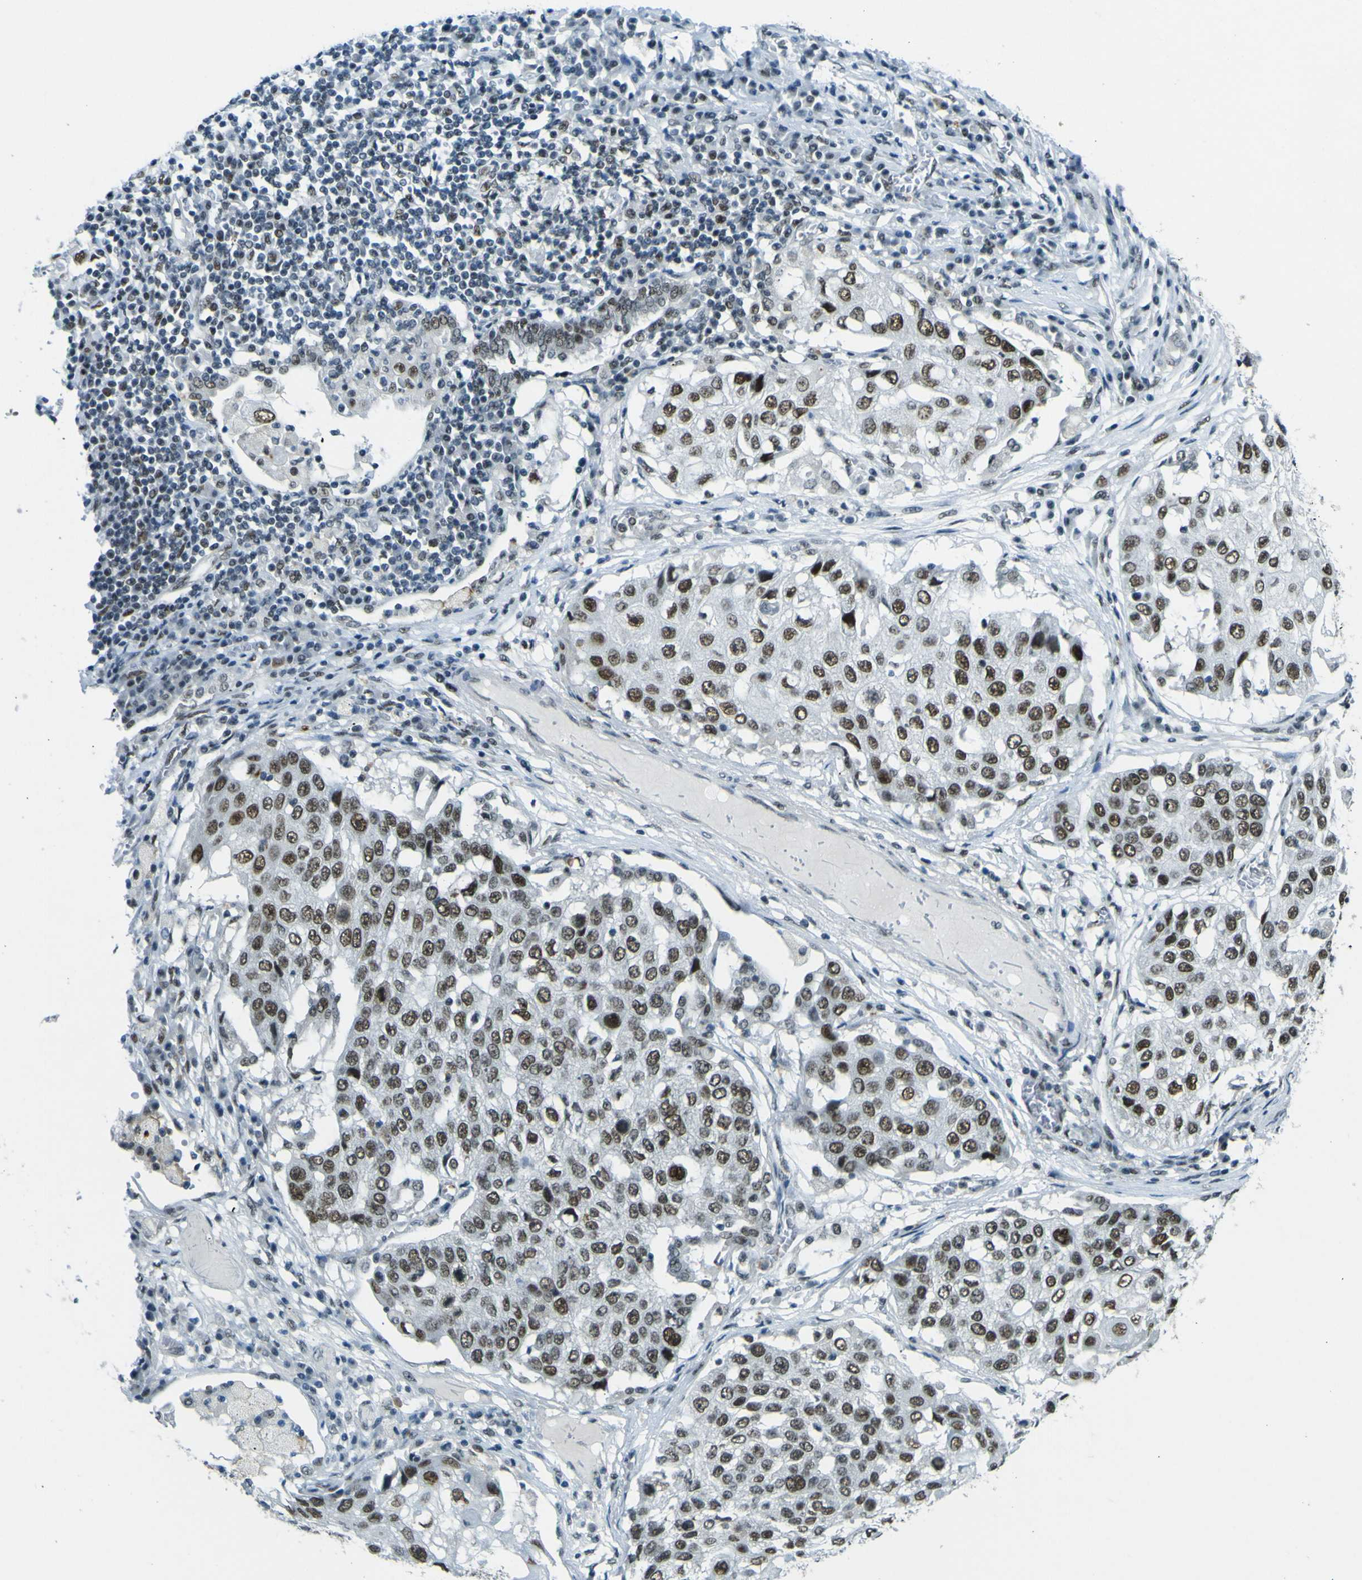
{"staining": {"intensity": "moderate", "quantity": ">75%", "location": "nuclear"}, "tissue": "lung cancer", "cell_type": "Tumor cells", "image_type": "cancer", "snomed": [{"axis": "morphology", "description": "Squamous cell carcinoma, NOS"}, {"axis": "topography", "description": "Lung"}], "caption": "Immunohistochemistry (DAB) staining of human squamous cell carcinoma (lung) shows moderate nuclear protein expression in about >75% of tumor cells.", "gene": "CEBPG", "patient": {"sex": "male", "age": 71}}